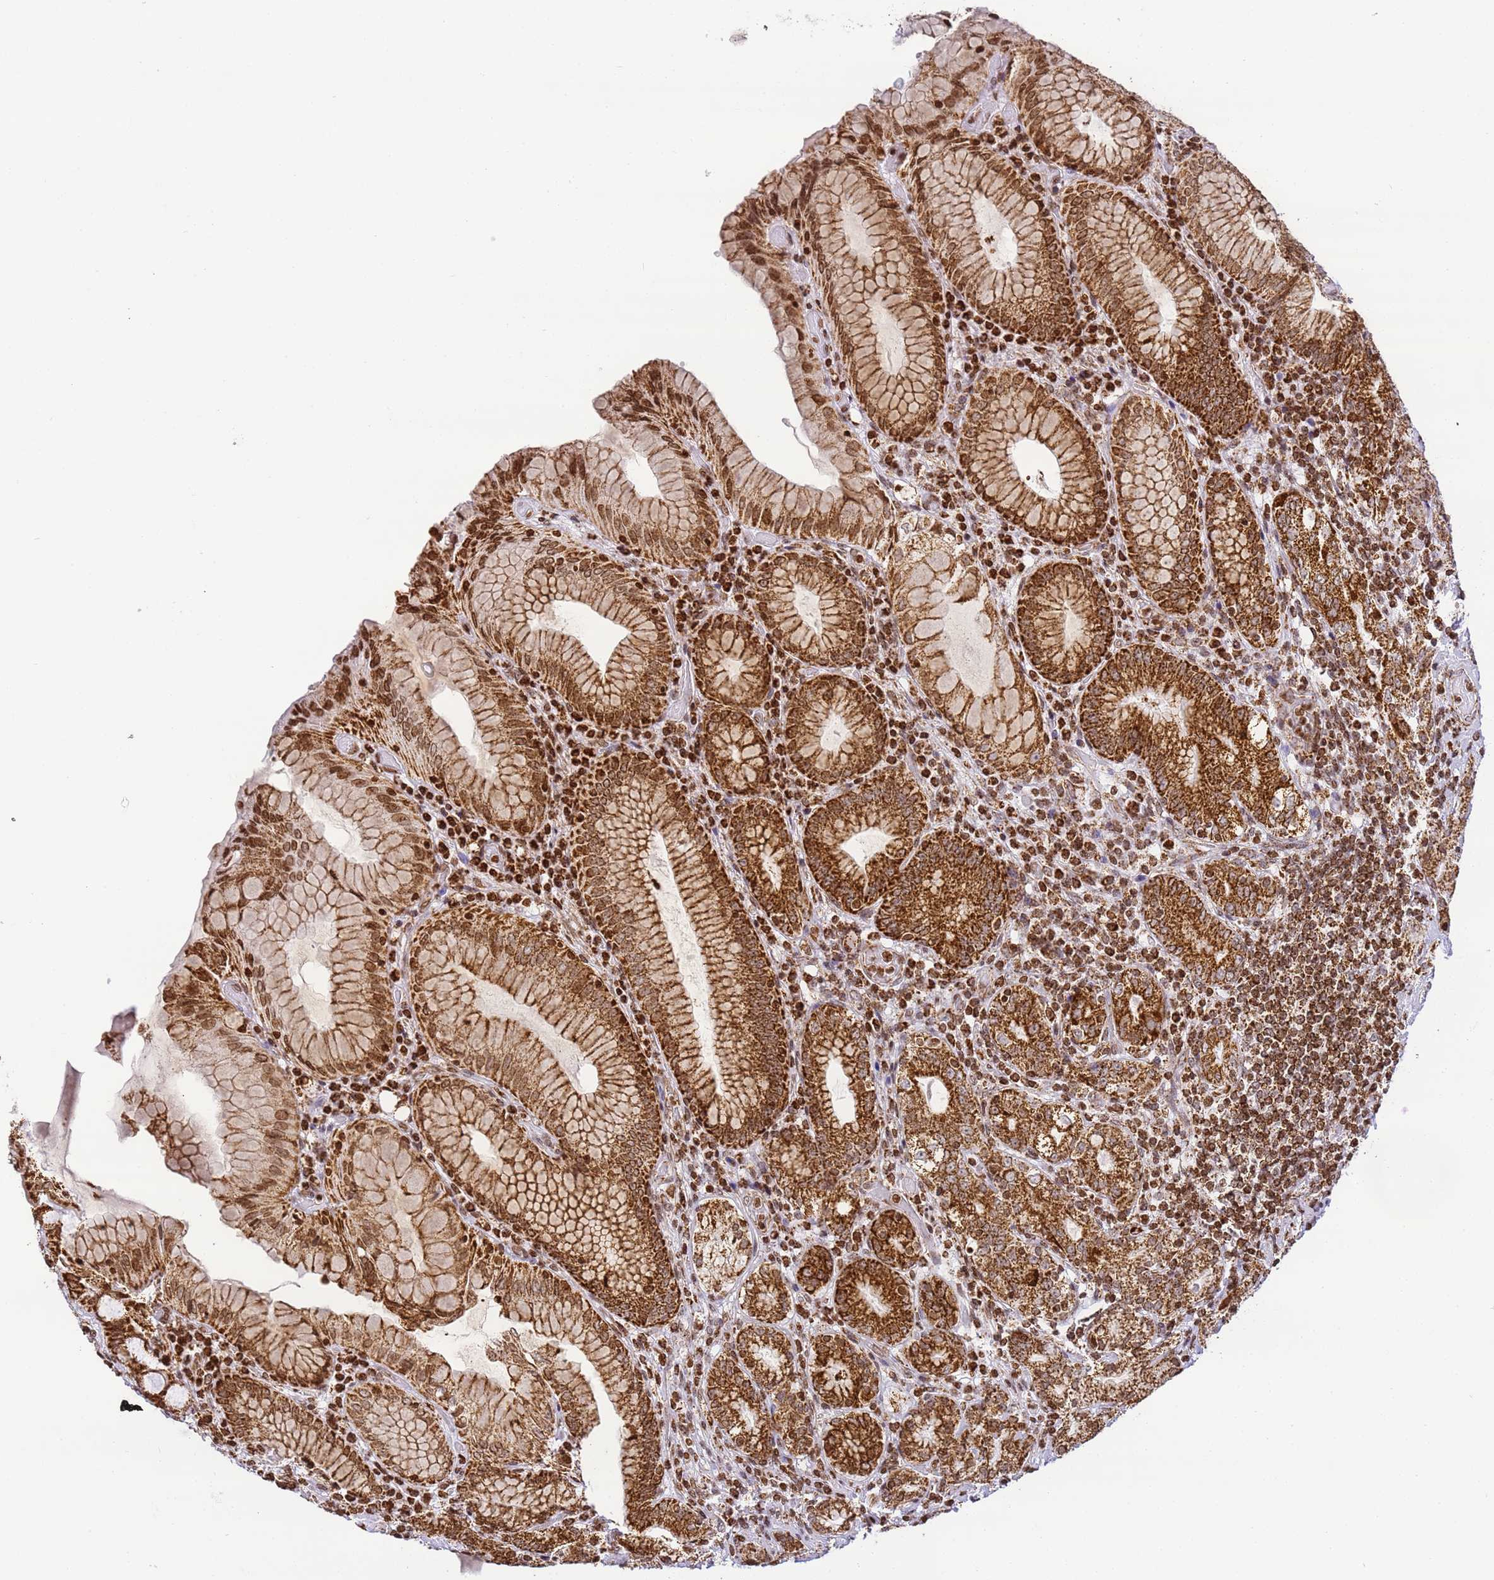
{"staining": {"intensity": "strong", "quantity": ">75%", "location": "cytoplasmic/membranous"}, "tissue": "stomach", "cell_type": "Glandular cells", "image_type": "normal", "snomed": [{"axis": "morphology", "description": "Normal tissue, NOS"}, {"axis": "topography", "description": "Stomach, upper"}, {"axis": "topography", "description": "Stomach, lower"}], "caption": "Protein expression analysis of unremarkable stomach displays strong cytoplasmic/membranous expression in approximately >75% of glandular cells.", "gene": "HSPE1", "patient": {"sex": "female", "age": 76}}